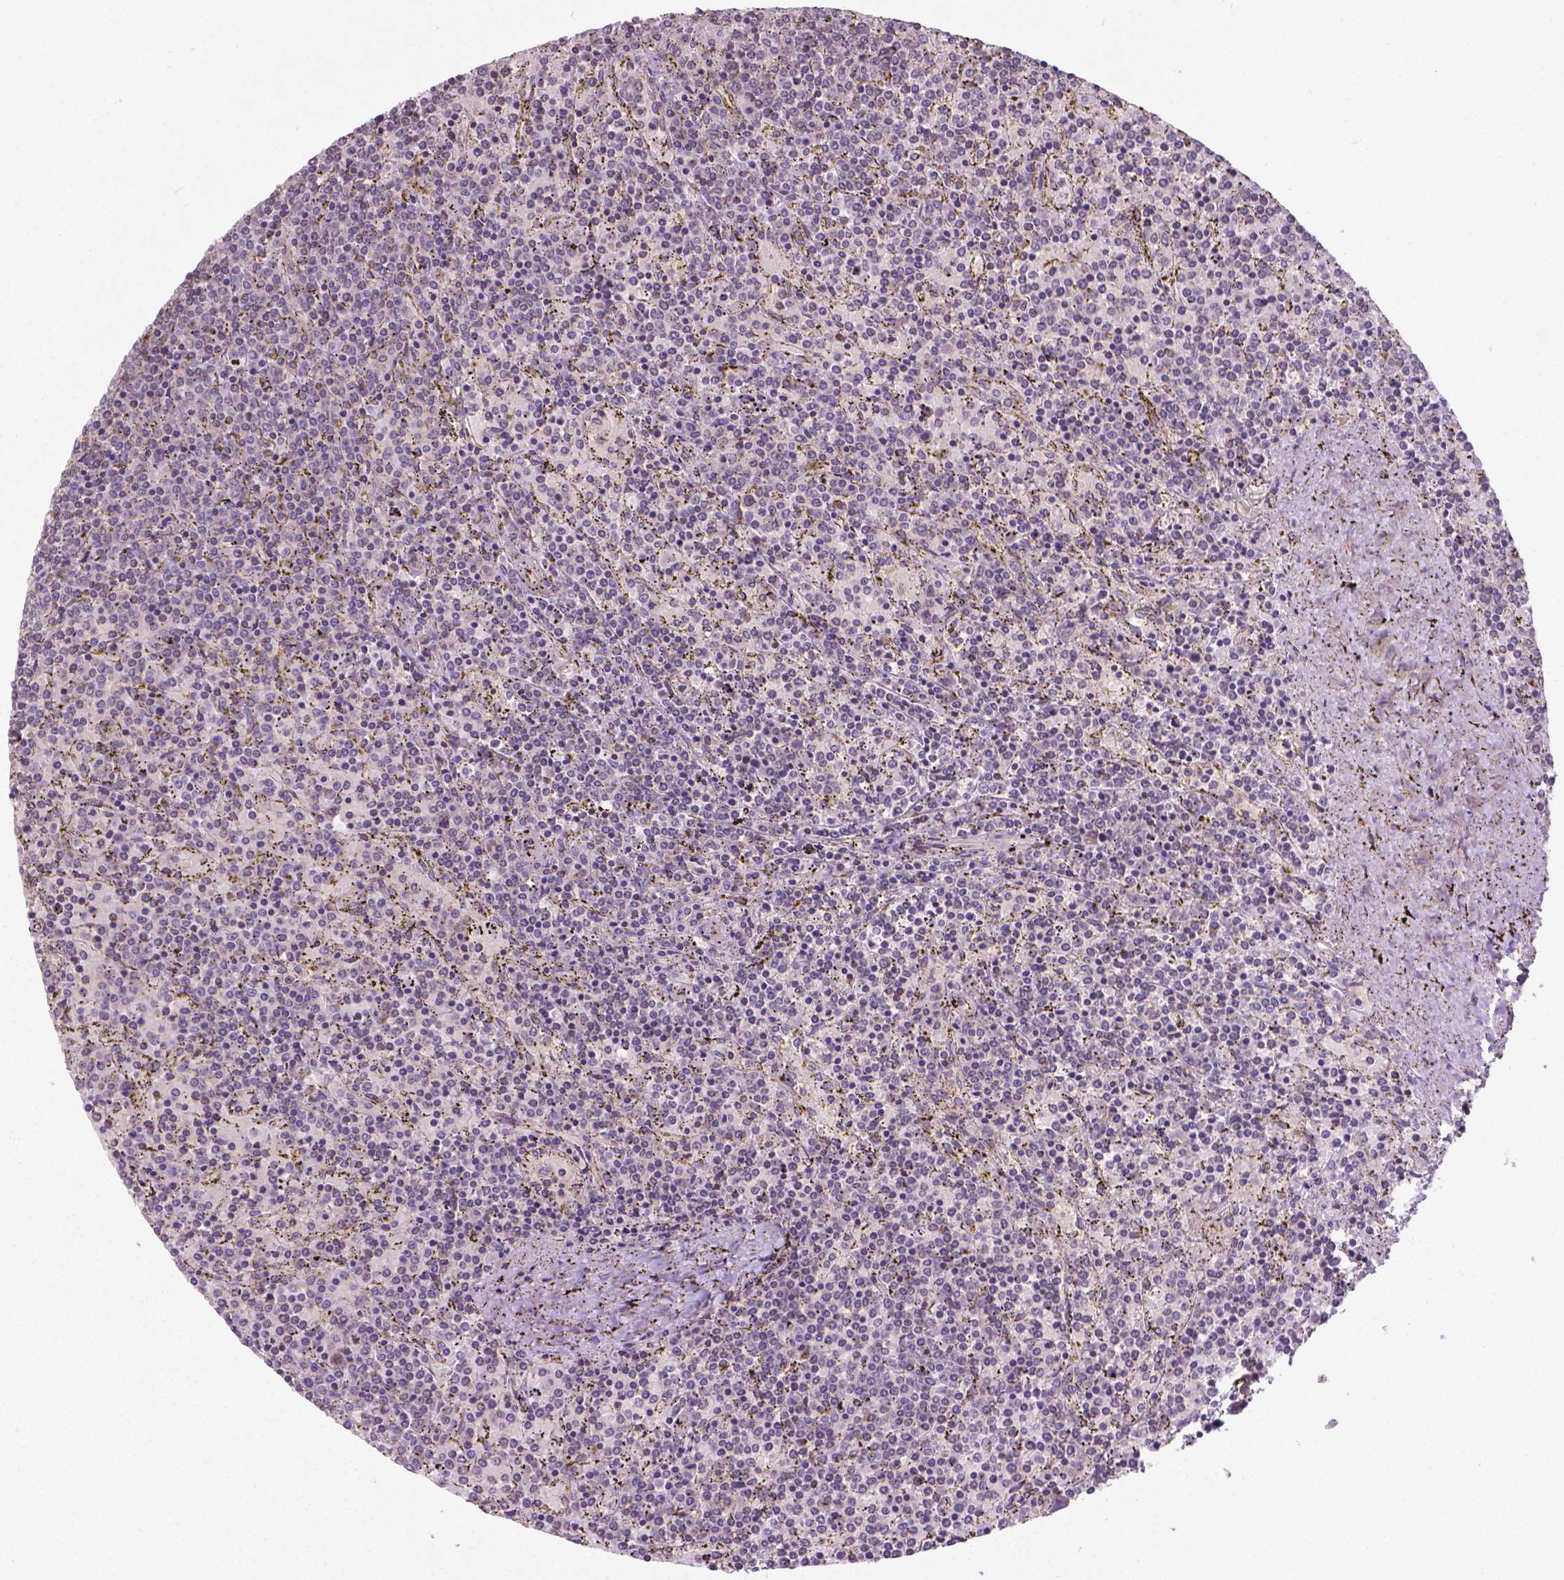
{"staining": {"intensity": "negative", "quantity": "none", "location": "none"}, "tissue": "lymphoma", "cell_type": "Tumor cells", "image_type": "cancer", "snomed": [{"axis": "morphology", "description": "Malignant lymphoma, non-Hodgkin's type, Low grade"}, {"axis": "topography", "description": "Spleen"}], "caption": "High power microscopy image of an immunohistochemistry image of lymphoma, revealing no significant positivity in tumor cells.", "gene": "ANKRD54", "patient": {"sex": "female", "age": 77}}